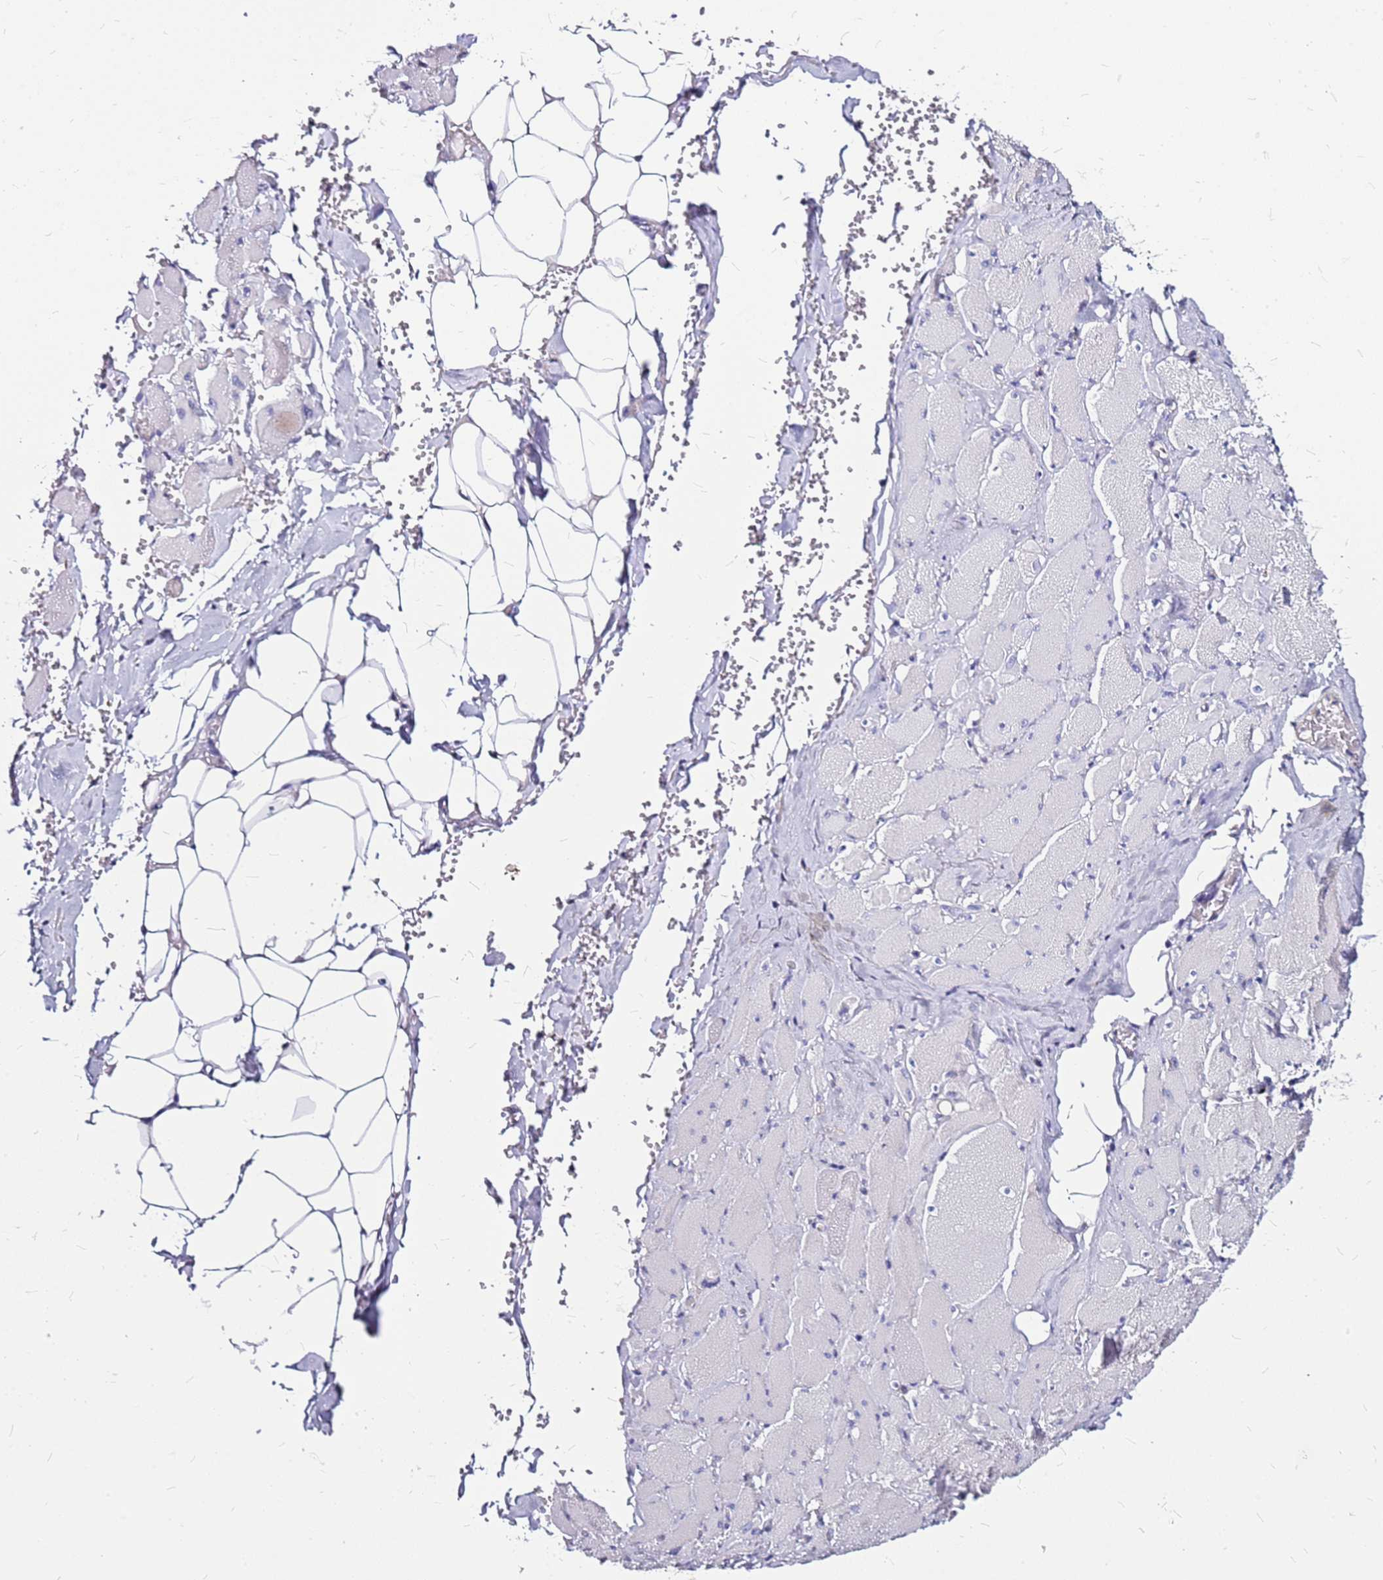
{"staining": {"intensity": "negative", "quantity": "none", "location": "none"}, "tissue": "skeletal muscle", "cell_type": "Myocytes", "image_type": "normal", "snomed": [{"axis": "morphology", "description": "Normal tissue, NOS"}, {"axis": "morphology", "description": "Basal cell carcinoma"}, {"axis": "topography", "description": "Skeletal muscle"}], "caption": "The image displays no significant expression in myocytes of skeletal muscle.", "gene": "CASD1", "patient": {"sex": "female", "age": 64}}